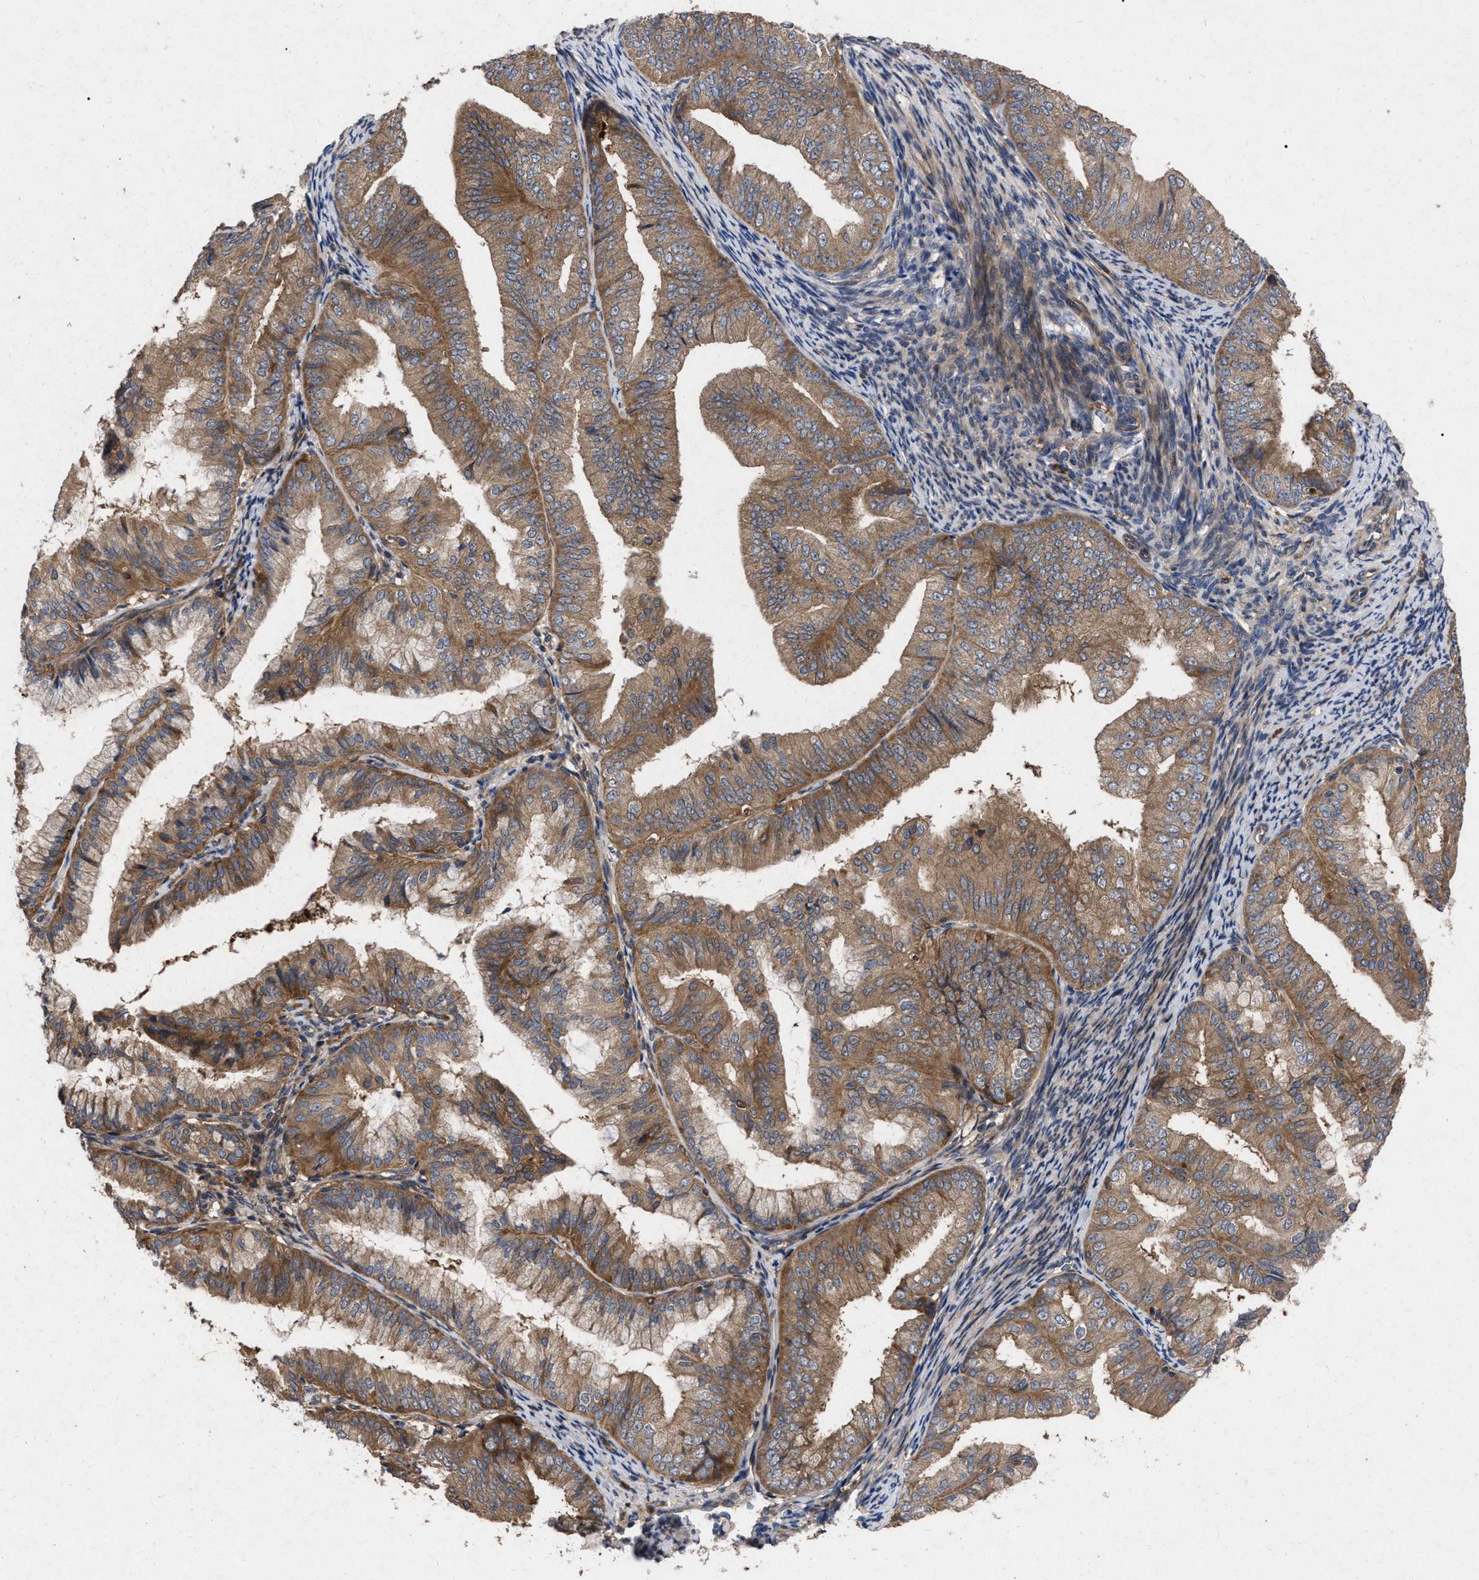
{"staining": {"intensity": "moderate", "quantity": ">75%", "location": "cytoplasmic/membranous"}, "tissue": "endometrial cancer", "cell_type": "Tumor cells", "image_type": "cancer", "snomed": [{"axis": "morphology", "description": "Adenocarcinoma, NOS"}, {"axis": "topography", "description": "Endometrium"}], "caption": "Protein analysis of endometrial cancer tissue demonstrates moderate cytoplasmic/membranous staining in approximately >75% of tumor cells.", "gene": "CDKN2C", "patient": {"sex": "female", "age": 63}}